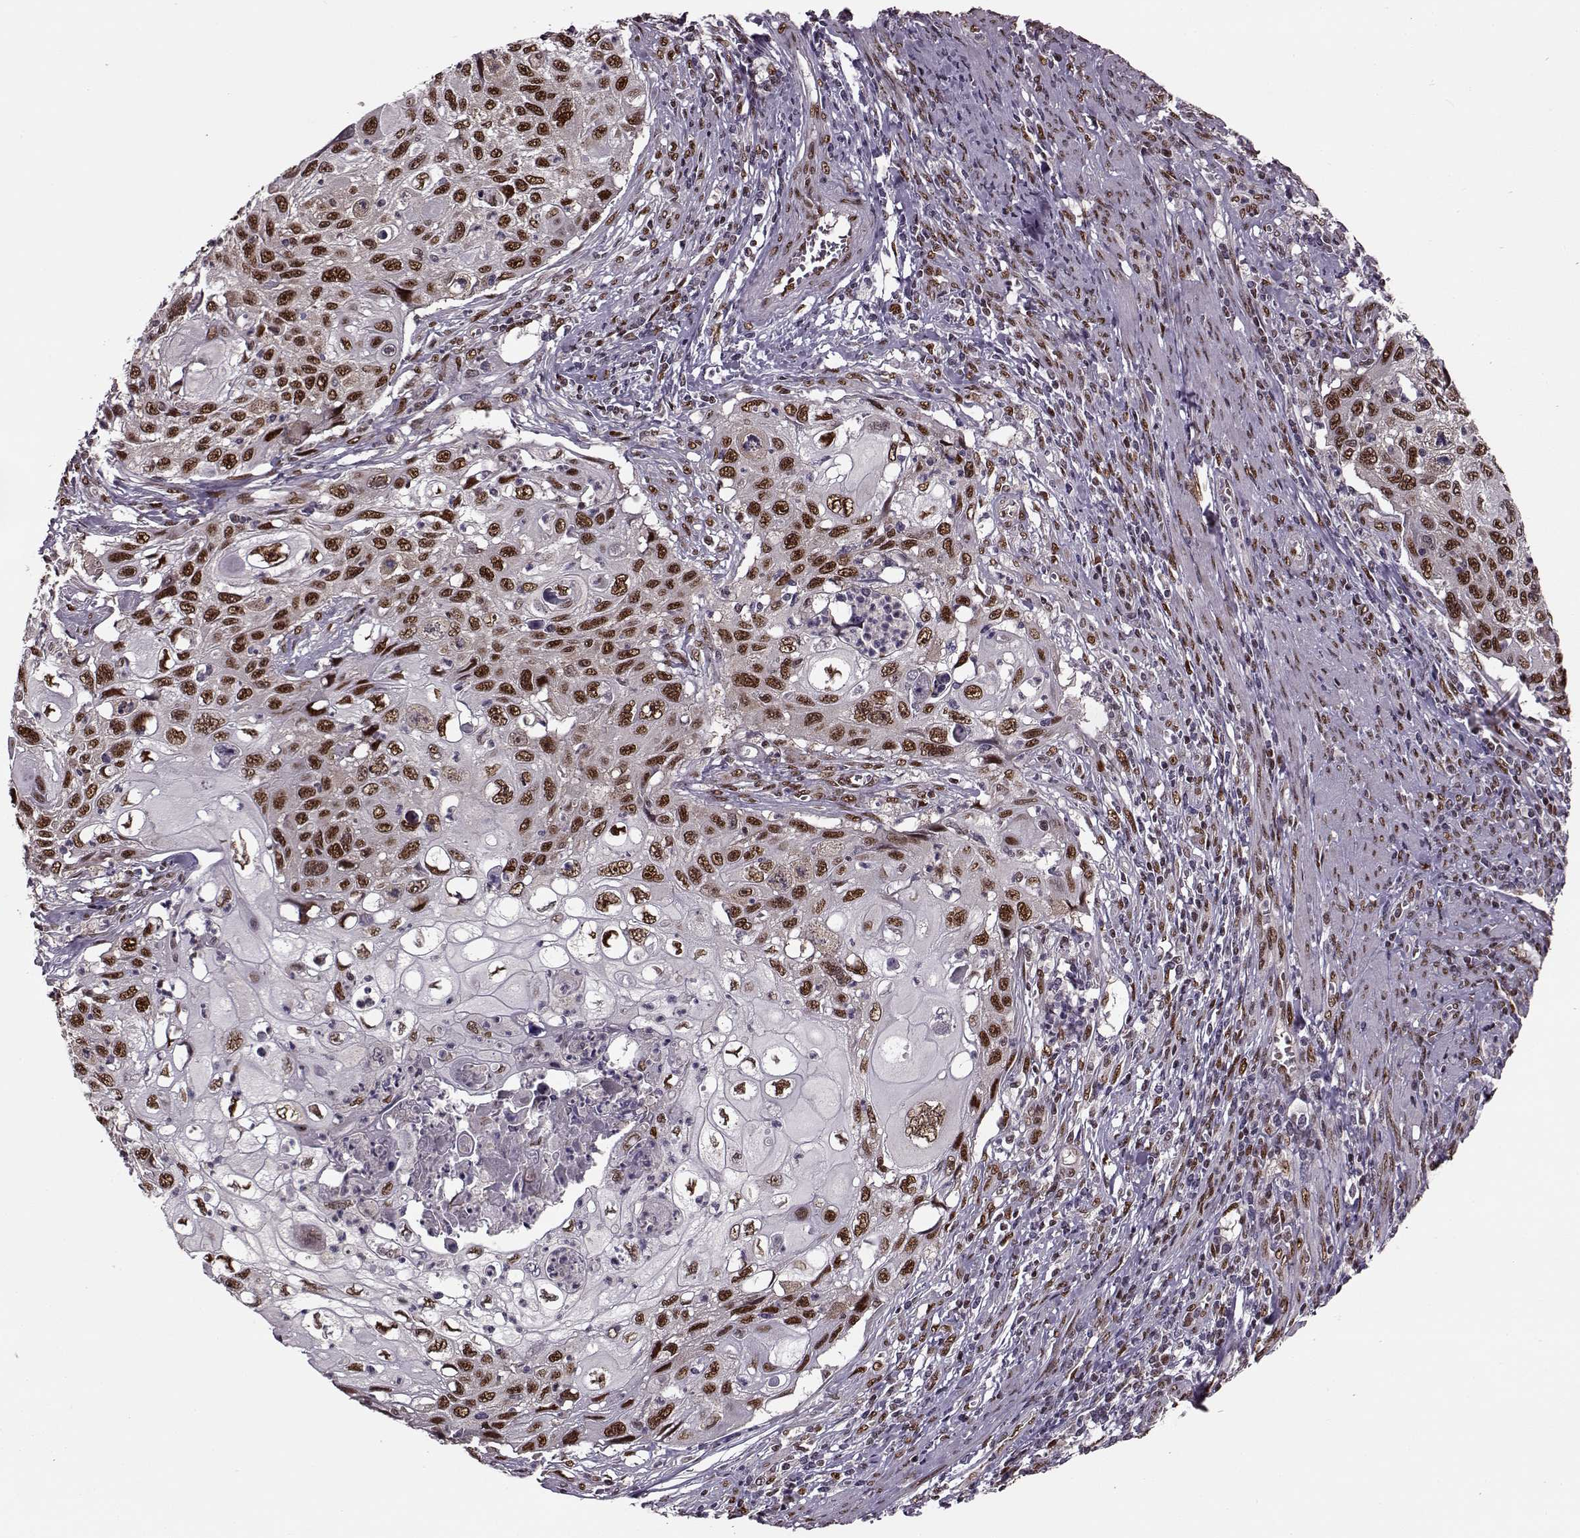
{"staining": {"intensity": "strong", "quantity": ">75%", "location": "nuclear"}, "tissue": "cervical cancer", "cell_type": "Tumor cells", "image_type": "cancer", "snomed": [{"axis": "morphology", "description": "Squamous cell carcinoma, NOS"}, {"axis": "topography", "description": "Cervix"}], "caption": "Protein expression analysis of human cervical cancer reveals strong nuclear expression in approximately >75% of tumor cells. The protein is shown in brown color, while the nuclei are stained blue.", "gene": "FTO", "patient": {"sex": "female", "age": 70}}